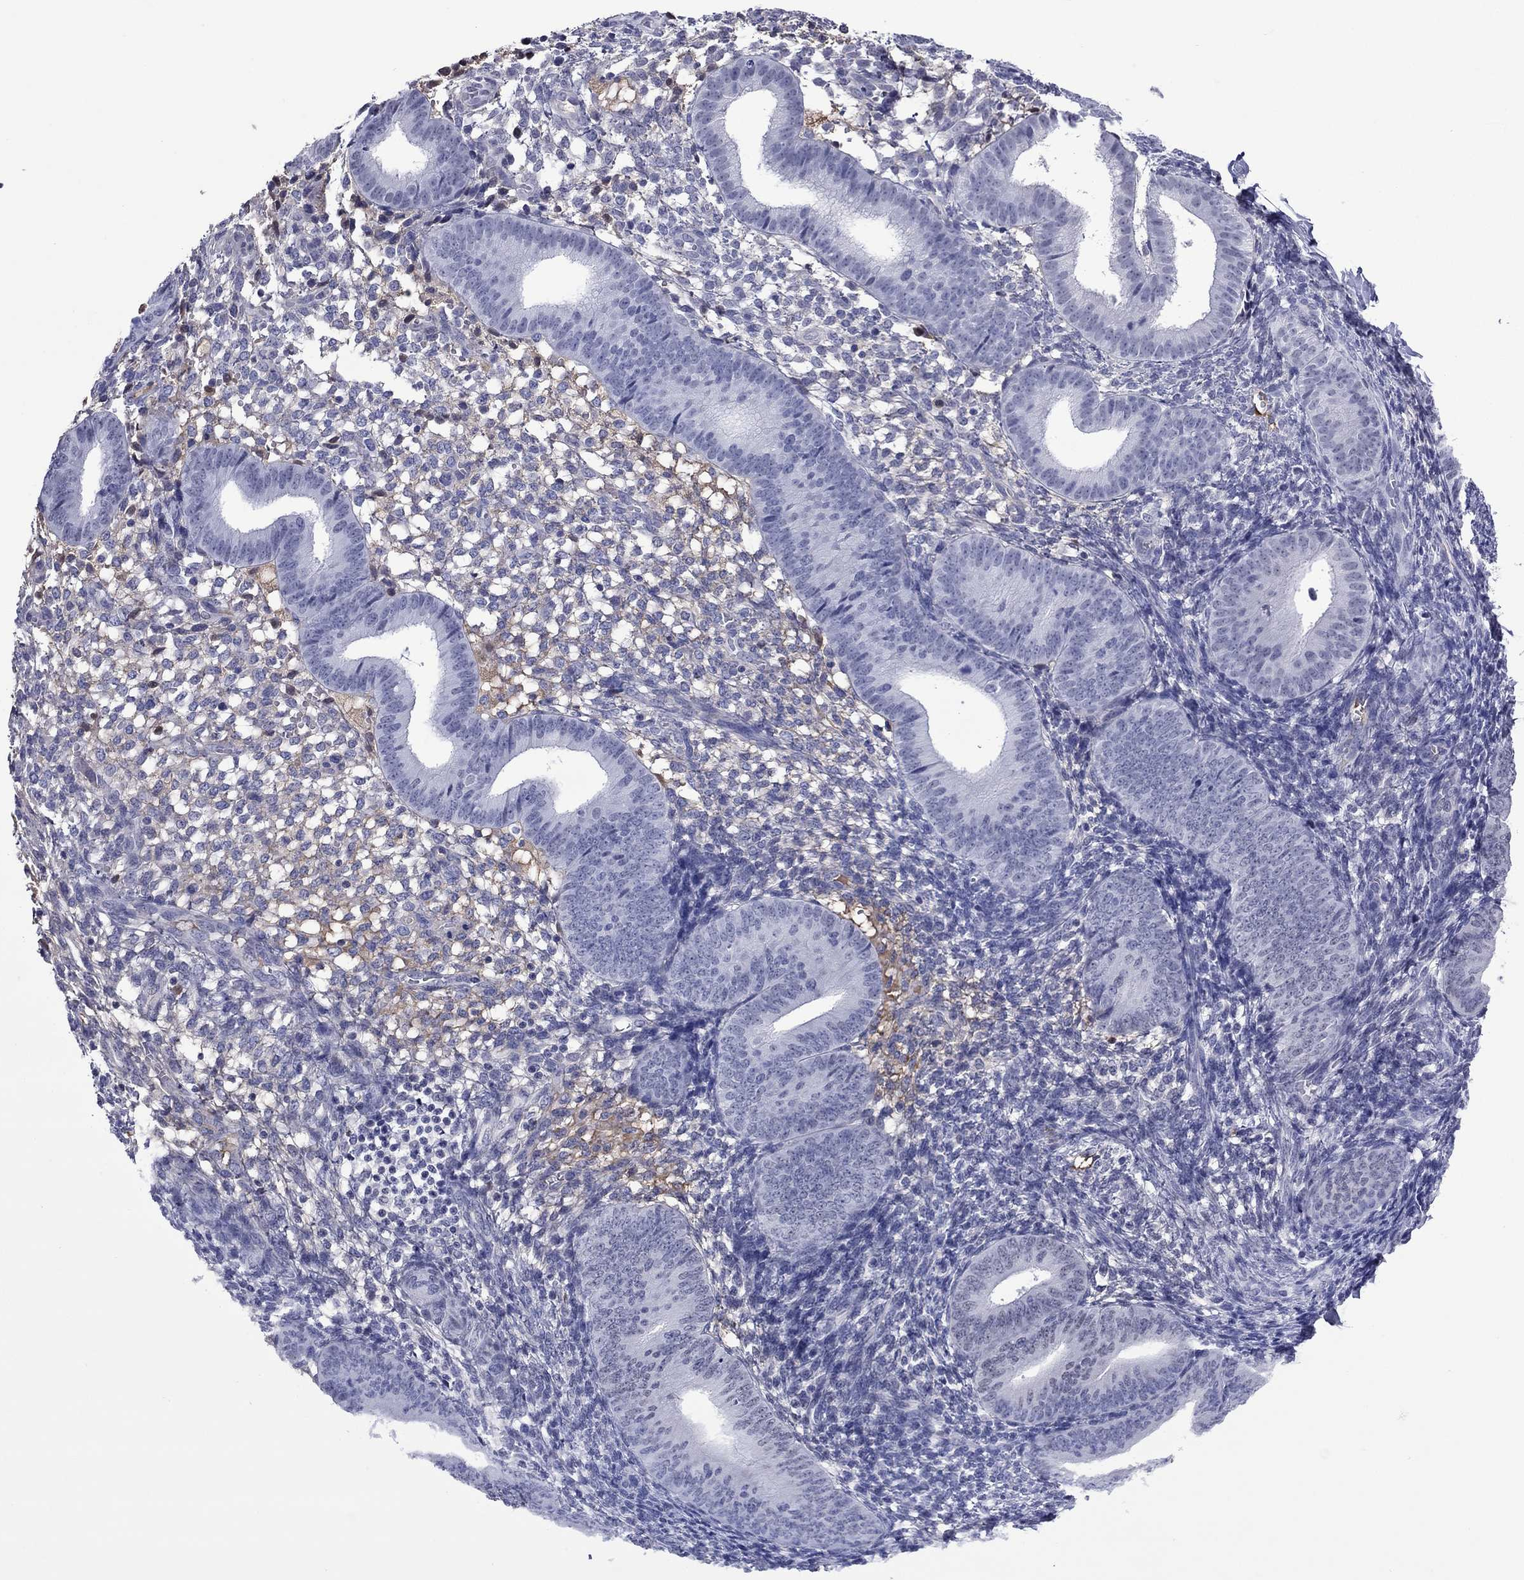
{"staining": {"intensity": "negative", "quantity": "none", "location": "none"}, "tissue": "endometrium", "cell_type": "Cells in endometrial stroma", "image_type": "normal", "snomed": [{"axis": "morphology", "description": "Normal tissue, NOS"}, {"axis": "topography", "description": "Endometrium"}], "caption": "The immunohistochemistry (IHC) histopathology image has no significant positivity in cells in endometrial stroma of endometrium. (DAB (3,3'-diaminobenzidine) immunohistochemistry (IHC) visualized using brightfield microscopy, high magnification).", "gene": "APOA2", "patient": {"sex": "female", "age": 39}}